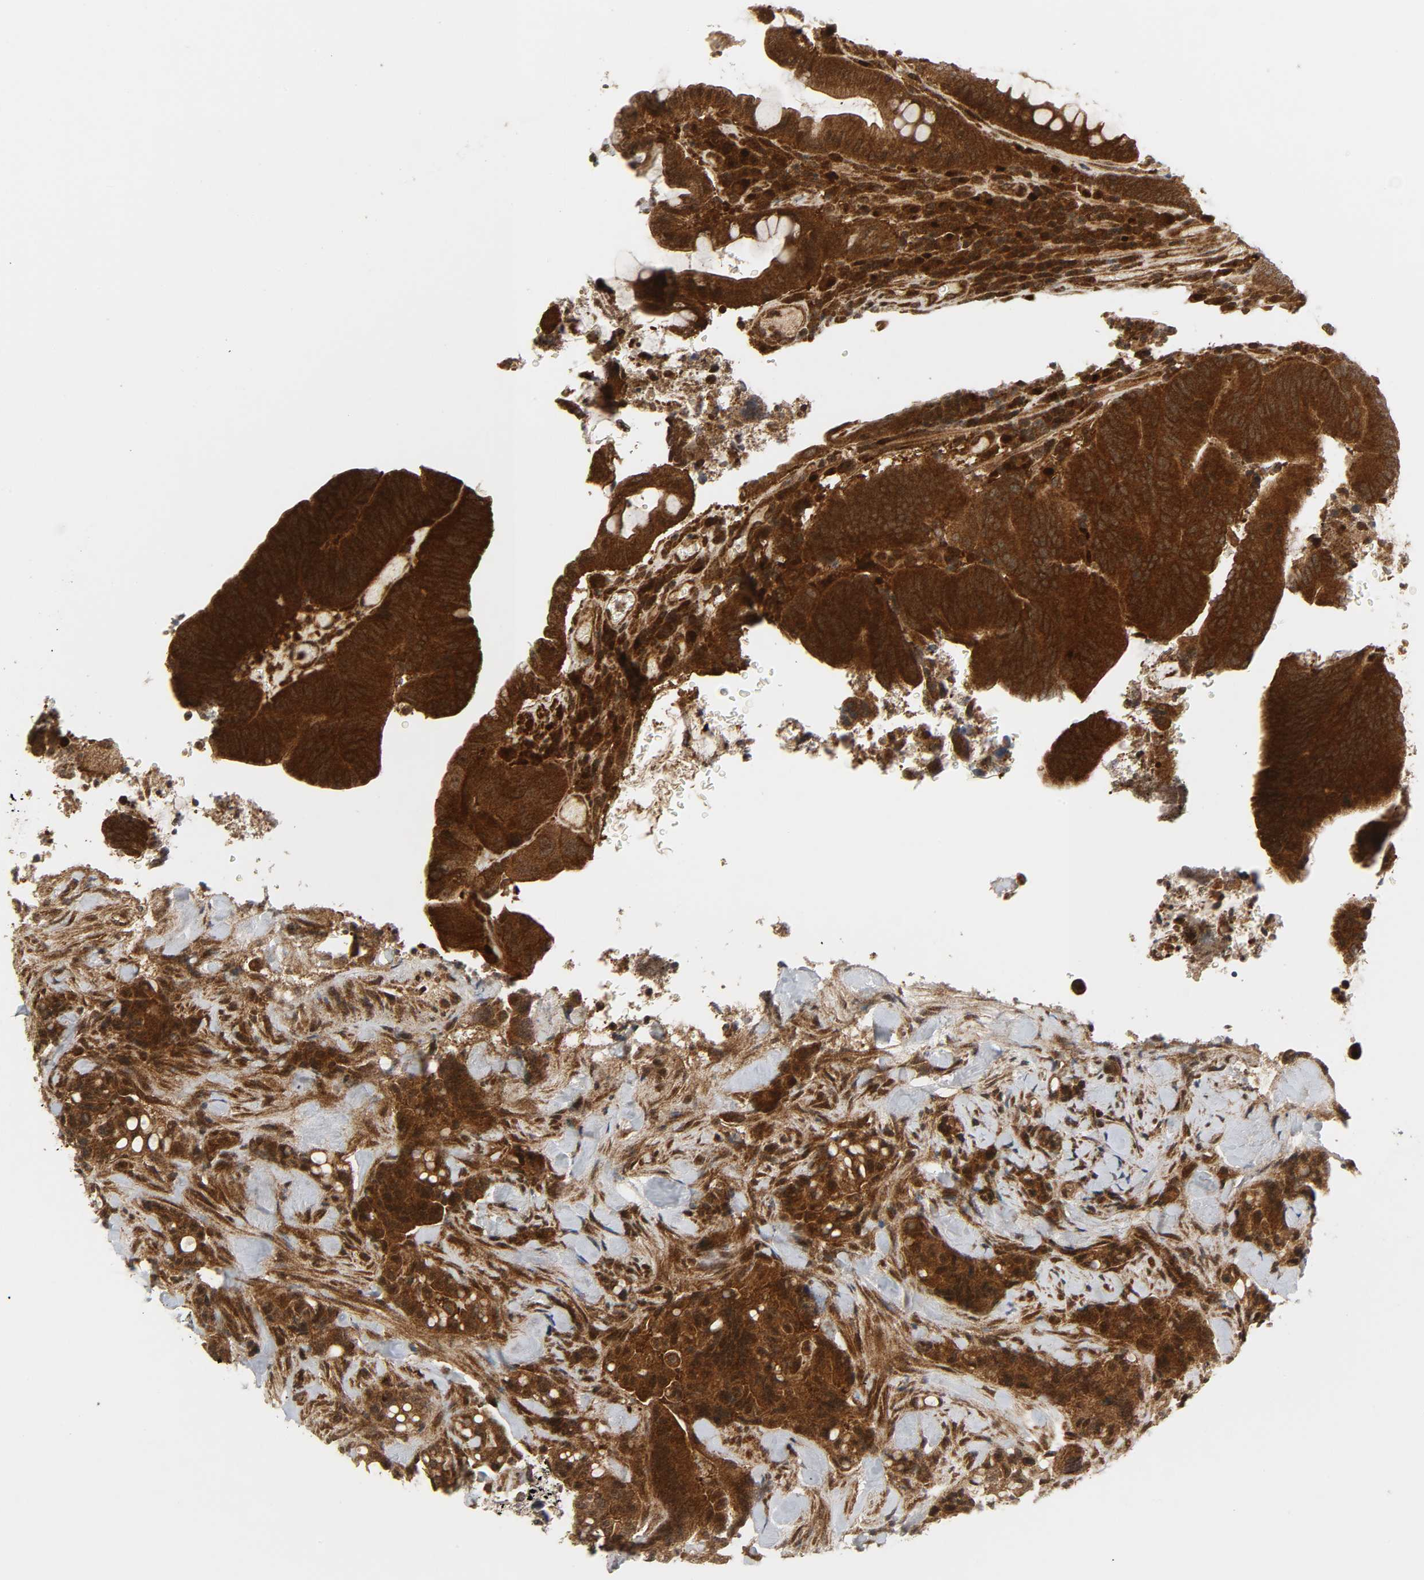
{"staining": {"intensity": "strong", "quantity": ">75%", "location": "cytoplasmic/membranous"}, "tissue": "colorectal cancer", "cell_type": "Tumor cells", "image_type": "cancer", "snomed": [{"axis": "morphology", "description": "Normal tissue, NOS"}, {"axis": "morphology", "description": "Adenocarcinoma, NOS"}, {"axis": "topography", "description": "Colon"}], "caption": "A histopathology image of colorectal adenocarcinoma stained for a protein exhibits strong cytoplasmic/membranous brown staining in tumor cells.", "gene": "CHUK", "patient": {"sex": "male", "age": 82}}